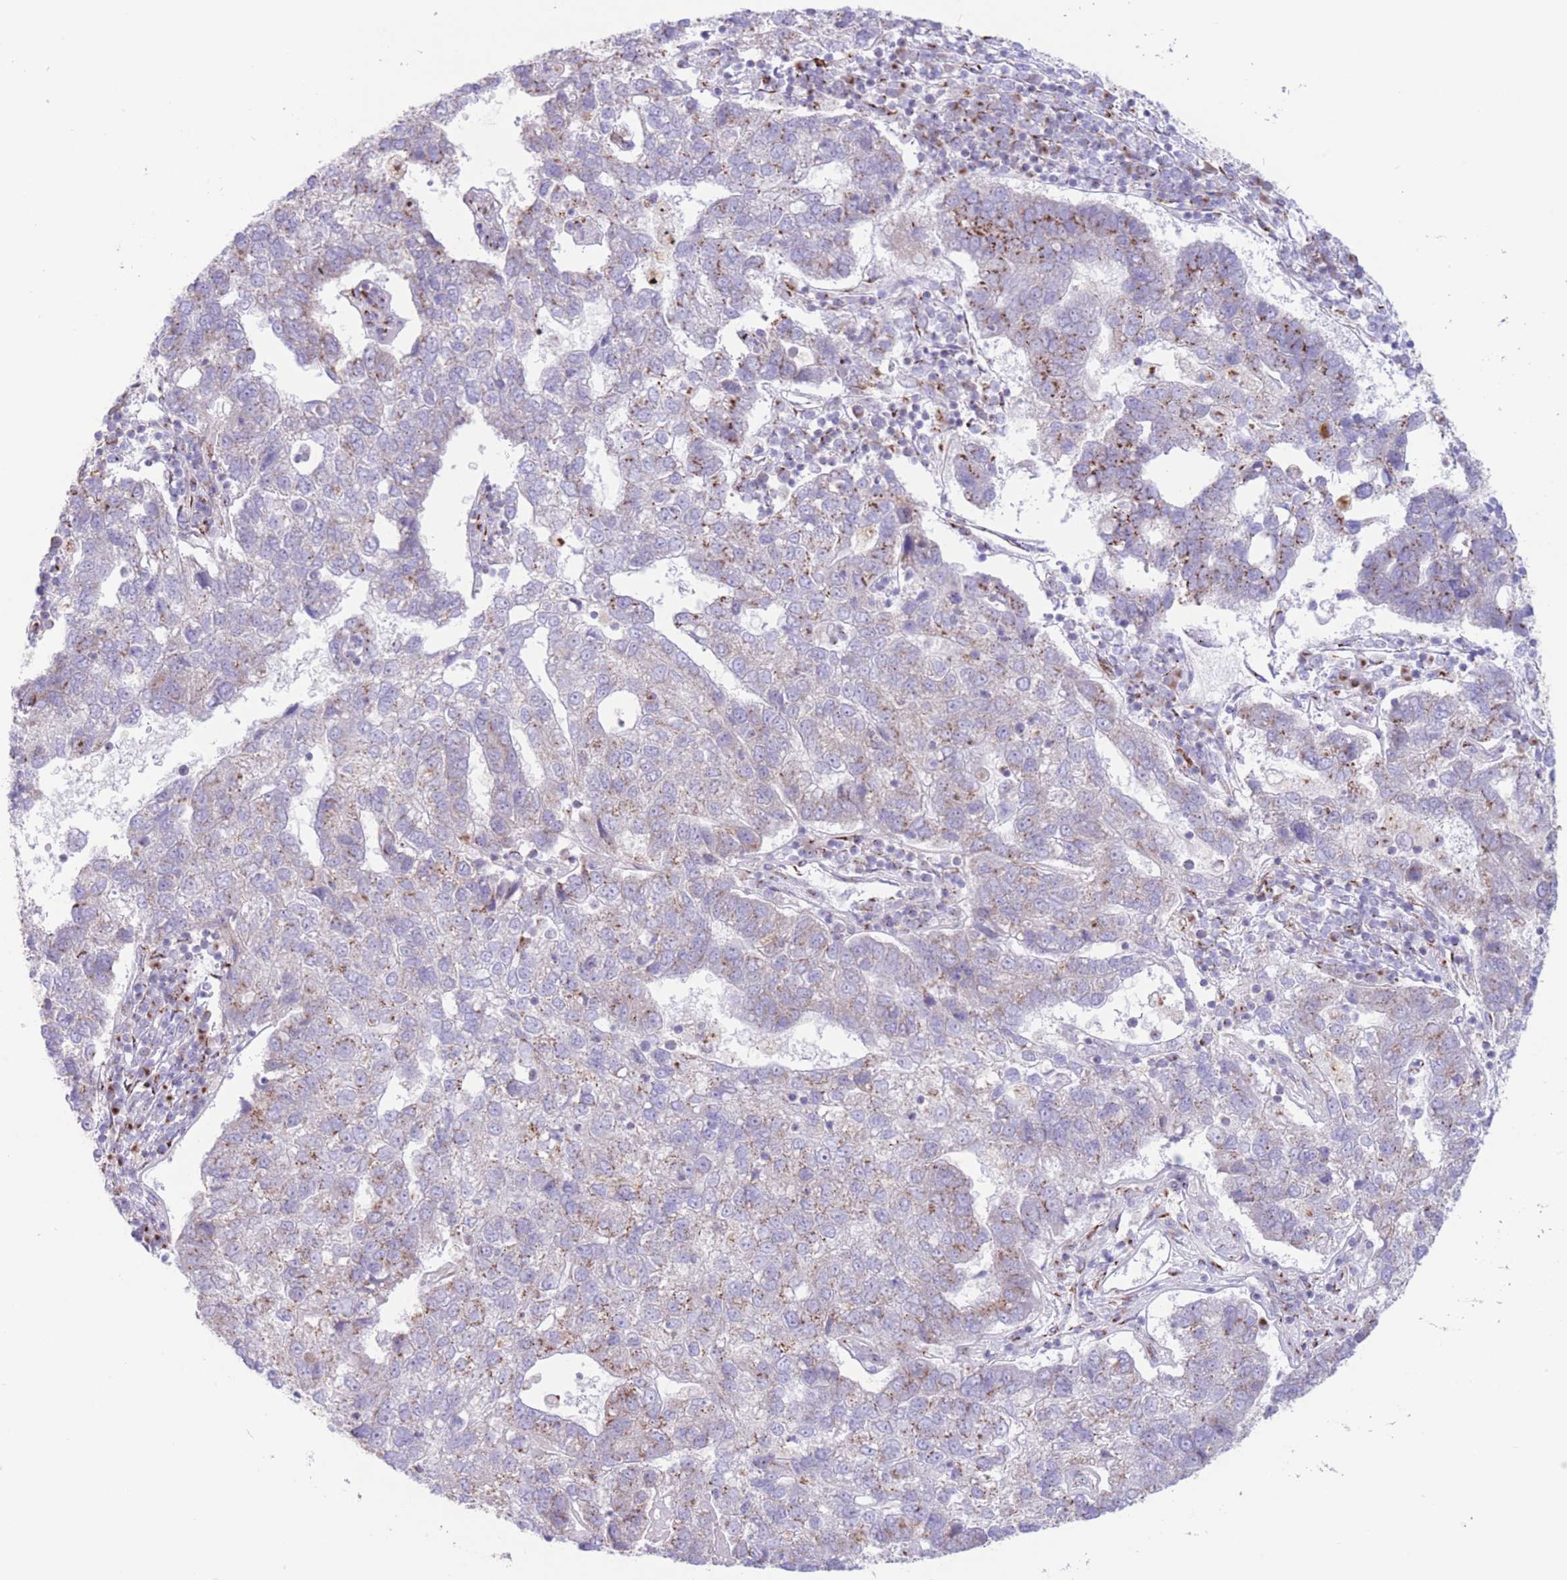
{"staining": {"intensity": "moderate", "quantity": "<25%", "location": "cytoplasmic/membranous"}, "tissue": "pancreatic cancer", "cell_type": "Tumor cells", "image_type": "cancer", "snomed": [{"axis": "morphology", "description": "Adenocarcinoma, NOS"}, {"axis": "topography", "description": "Pancreas"}], "caption": "This histopathology image exhibits immunohistochemistry (IHC) staining of human pancreatic adenocarcinoma, with low moderate cytoplasmic/membranous positivity in approximately <25% of tumor cells.", "gene": "MPND", "patient": {"sex": "female", "age": 61}}